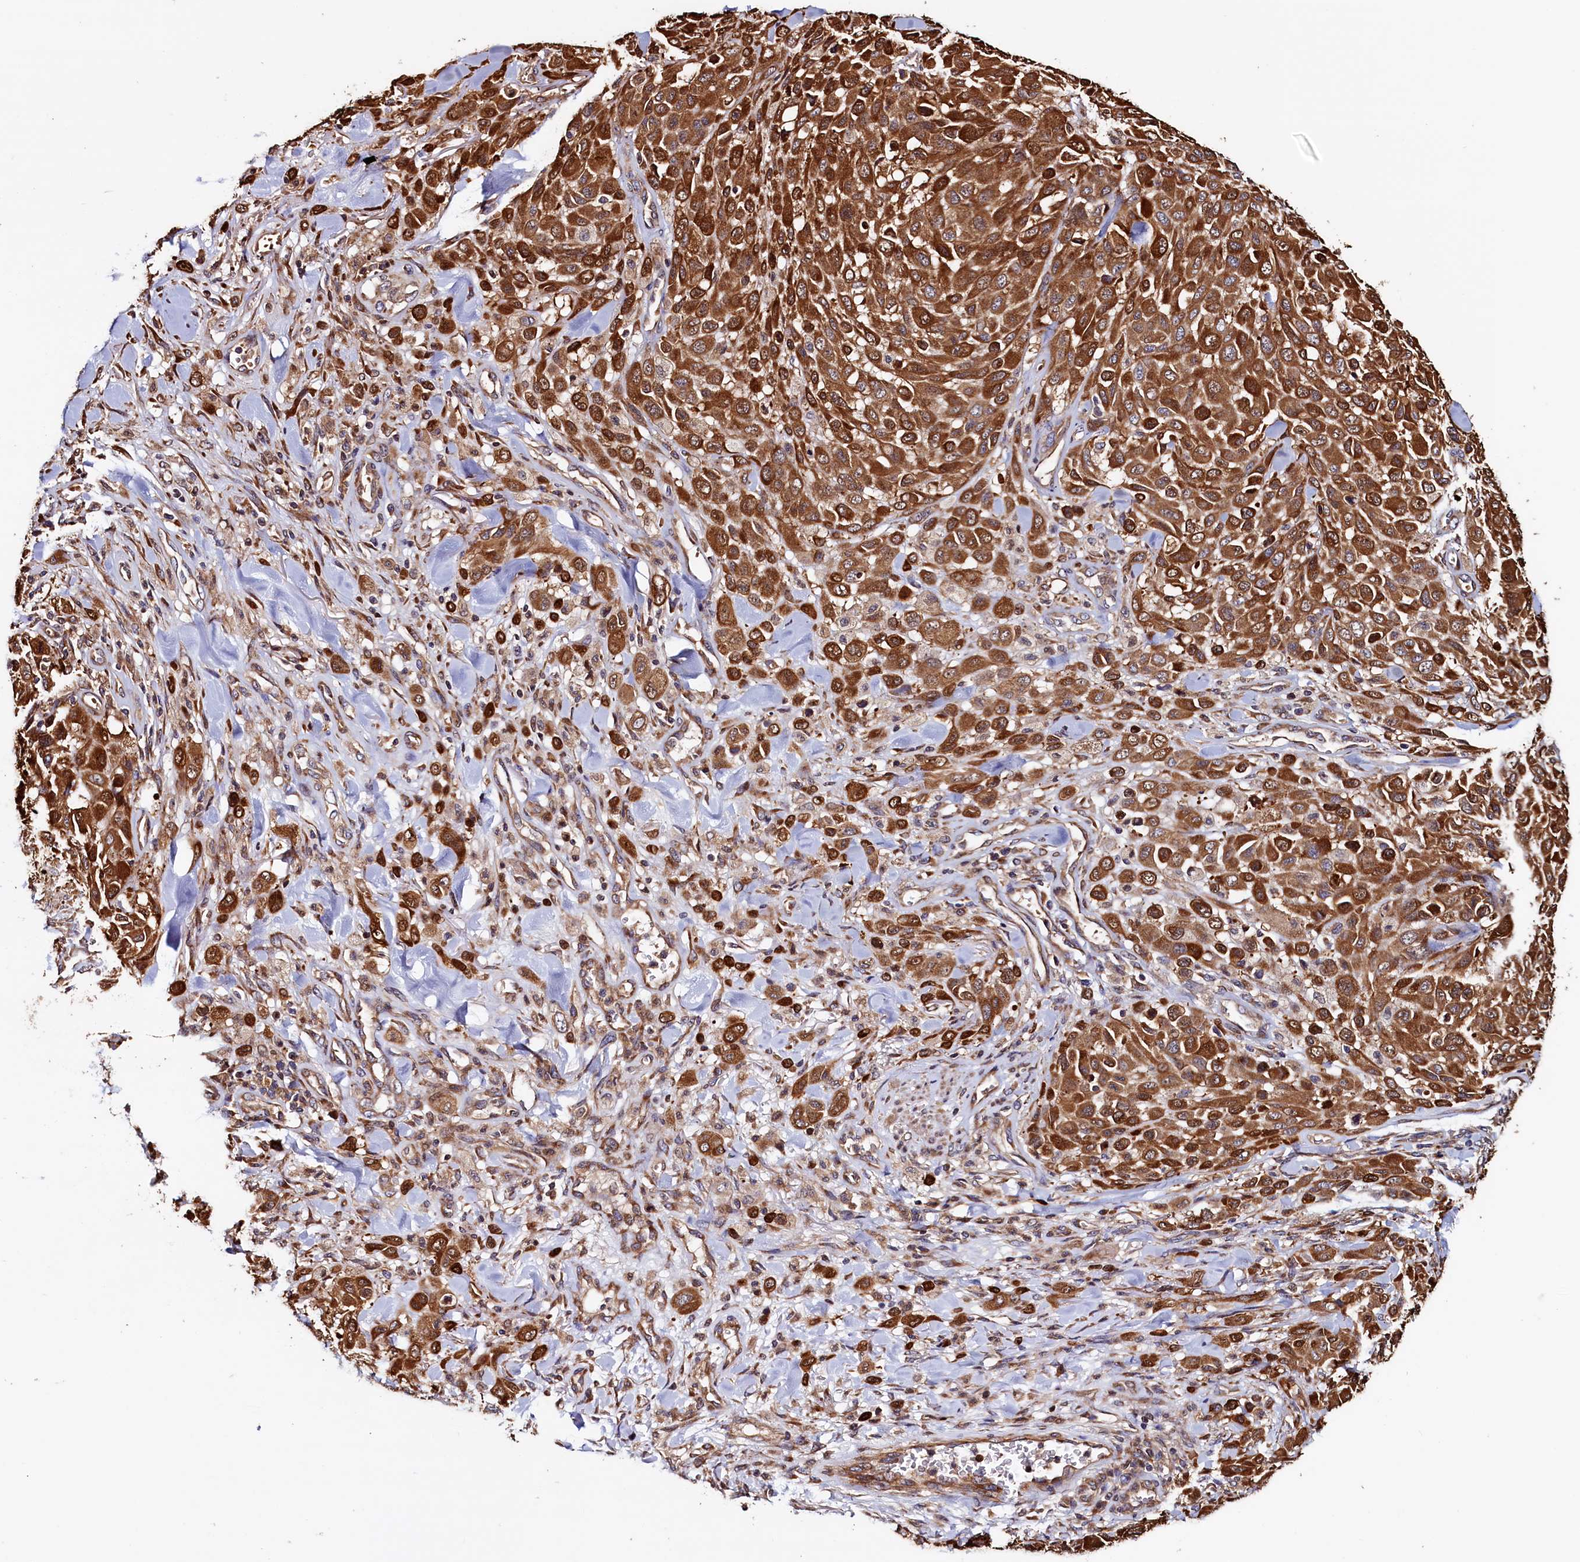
{"staining": {"intensity": "strong", "quantity": ">75%", "location": "cytoplasmic/membranous"}, "tissue": "melanoma", "cell_type": "Tumor cells", "image_type": "cancer", "snomed": [{"axis": "morphology", "description": "Malignant melanoma, Metastatic site"}, {"axis": "topography", "description": "Skin"}], "caption": "Immunohistochemical staining of melanoma exhibits high levels of strong cytoplasmic/membranous positivity in about >75% of tumor cells.", "gene": "ATXN2L", "patient": {"sex": "female", "age": 81}}